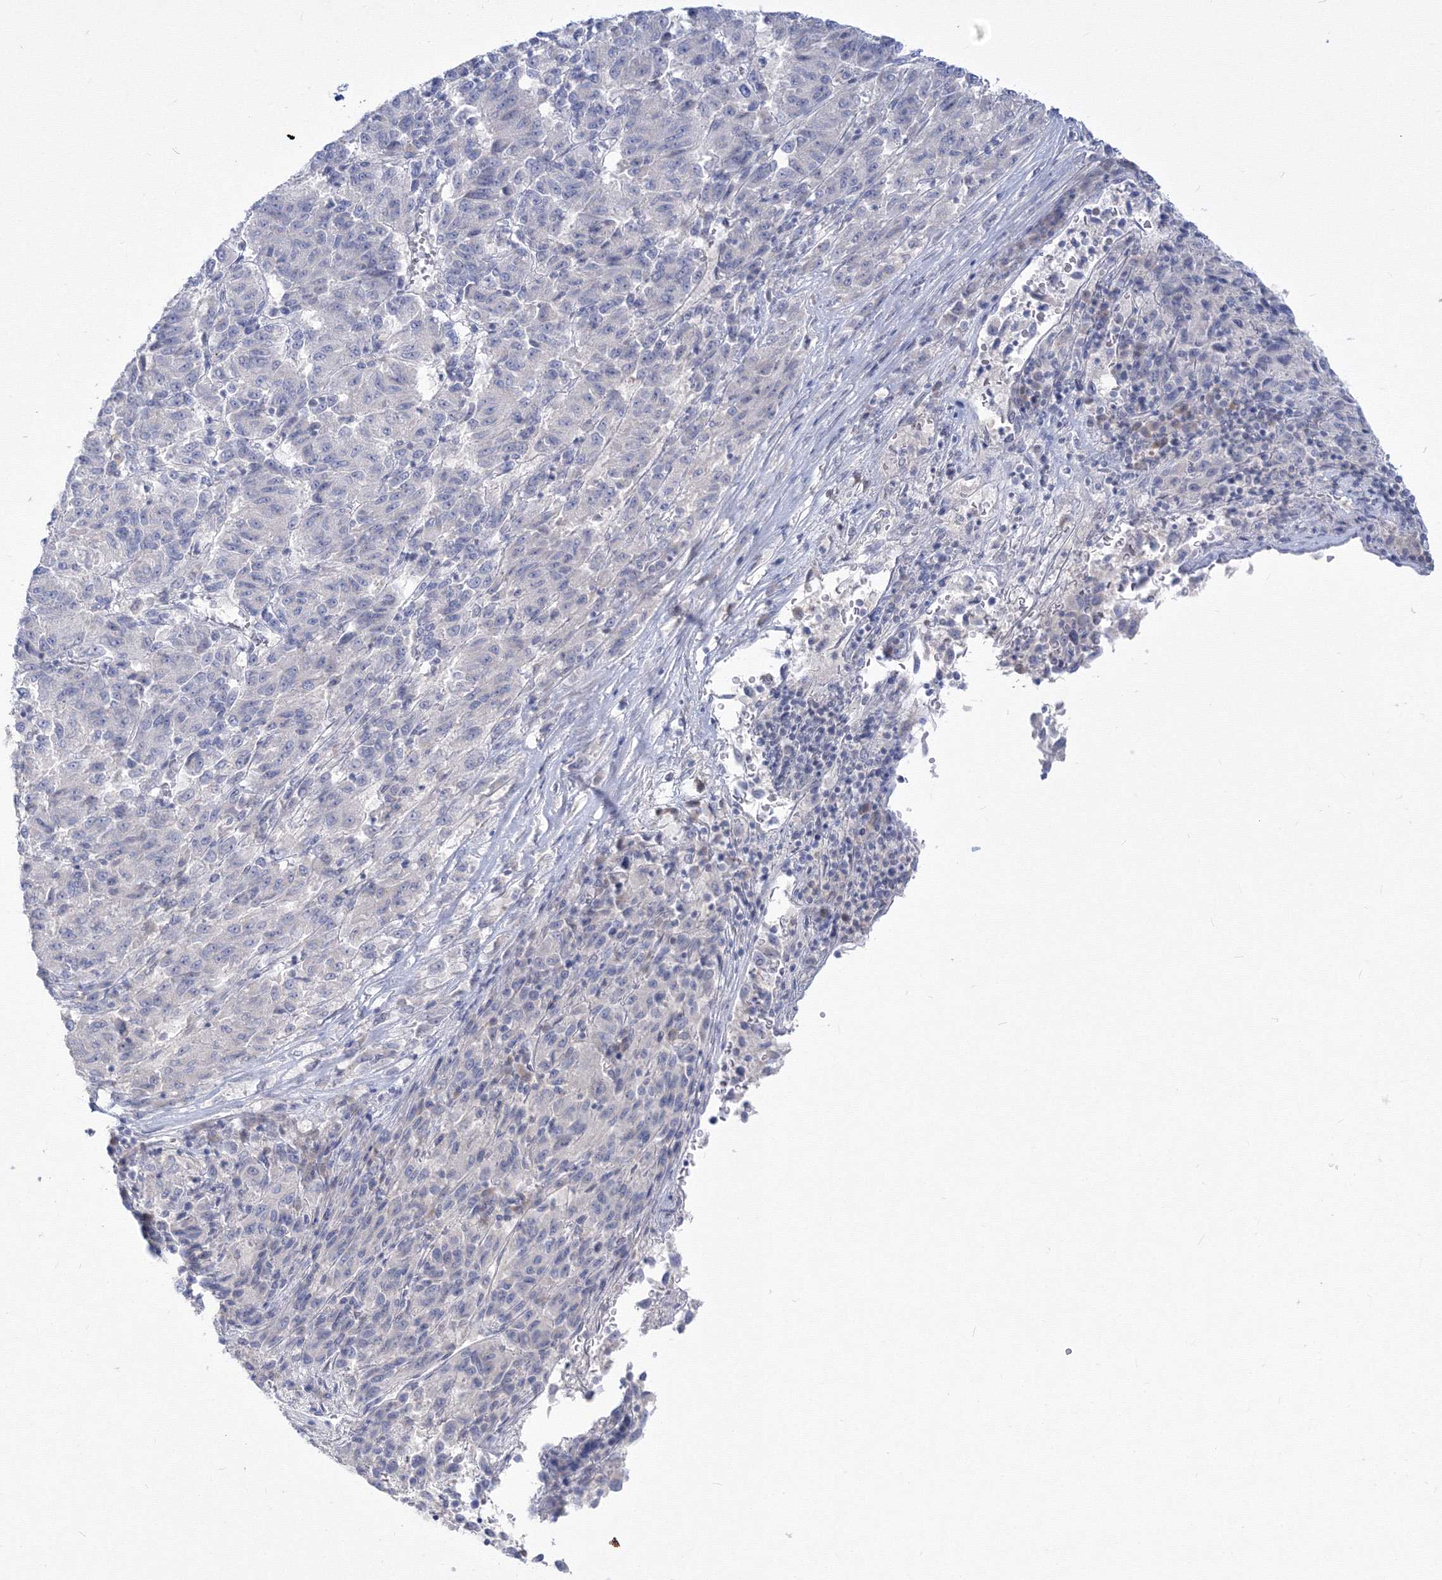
{"staining": {"intensity": "negative", "quantity": "none", "location": "none"}, "tissue": "melanoma", "cell_type": "Tumor cells", "image_type": "cancer", "snomed": [{"axis": "morphology", "description": "Malignant melanoma, Metastatic site"}, {"axis": "topography", "description": "Lung"}], "caption": "Photomicrograph shows no protein expression in tumor cells of melanoma tissue.", "gene": "FBXL8", "patient": {"sex": "male", "age": 64}}